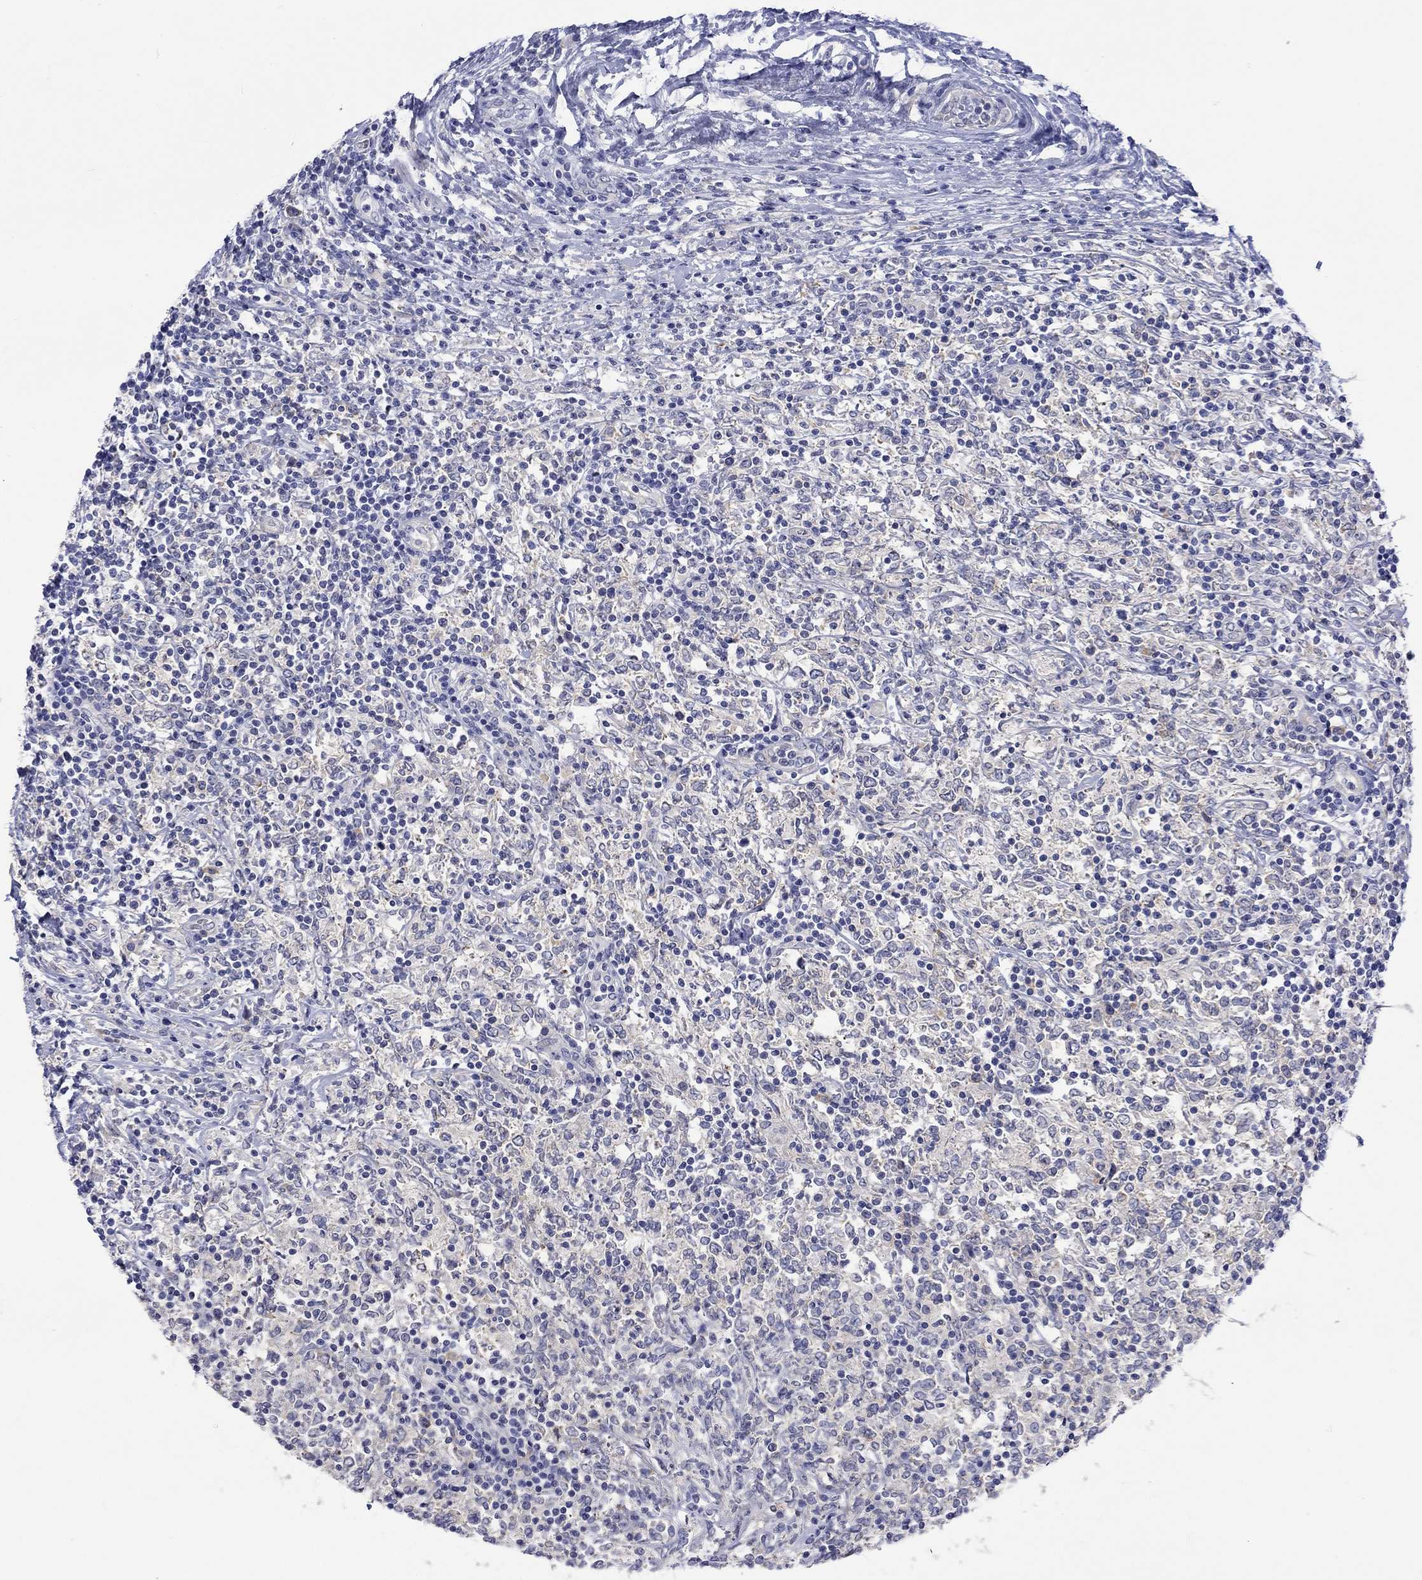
{"staining": {"intensity": "negative", "quantity": "none", "location": "none"}, "tissue": "lymphoma", "cell_type": "Tumor cells", "image_type": "cancer", "snomed": [{"axis": "morphology", "description": "Malignant lymphoma, non-Hodgkin's type, High grade"}, {"axis": "topography", "description": "Lymph node"}], "caption": "DAB immunohistochemical staining of malignant lymphoma, non-Hodgkin's type (high-grade) displays no significant positivity in tumor cells. (DAB immunohistochemistry with hematoxylin counter stain).", "gene": "CERS1", "patient": {"sex": "female", "age": 84}}